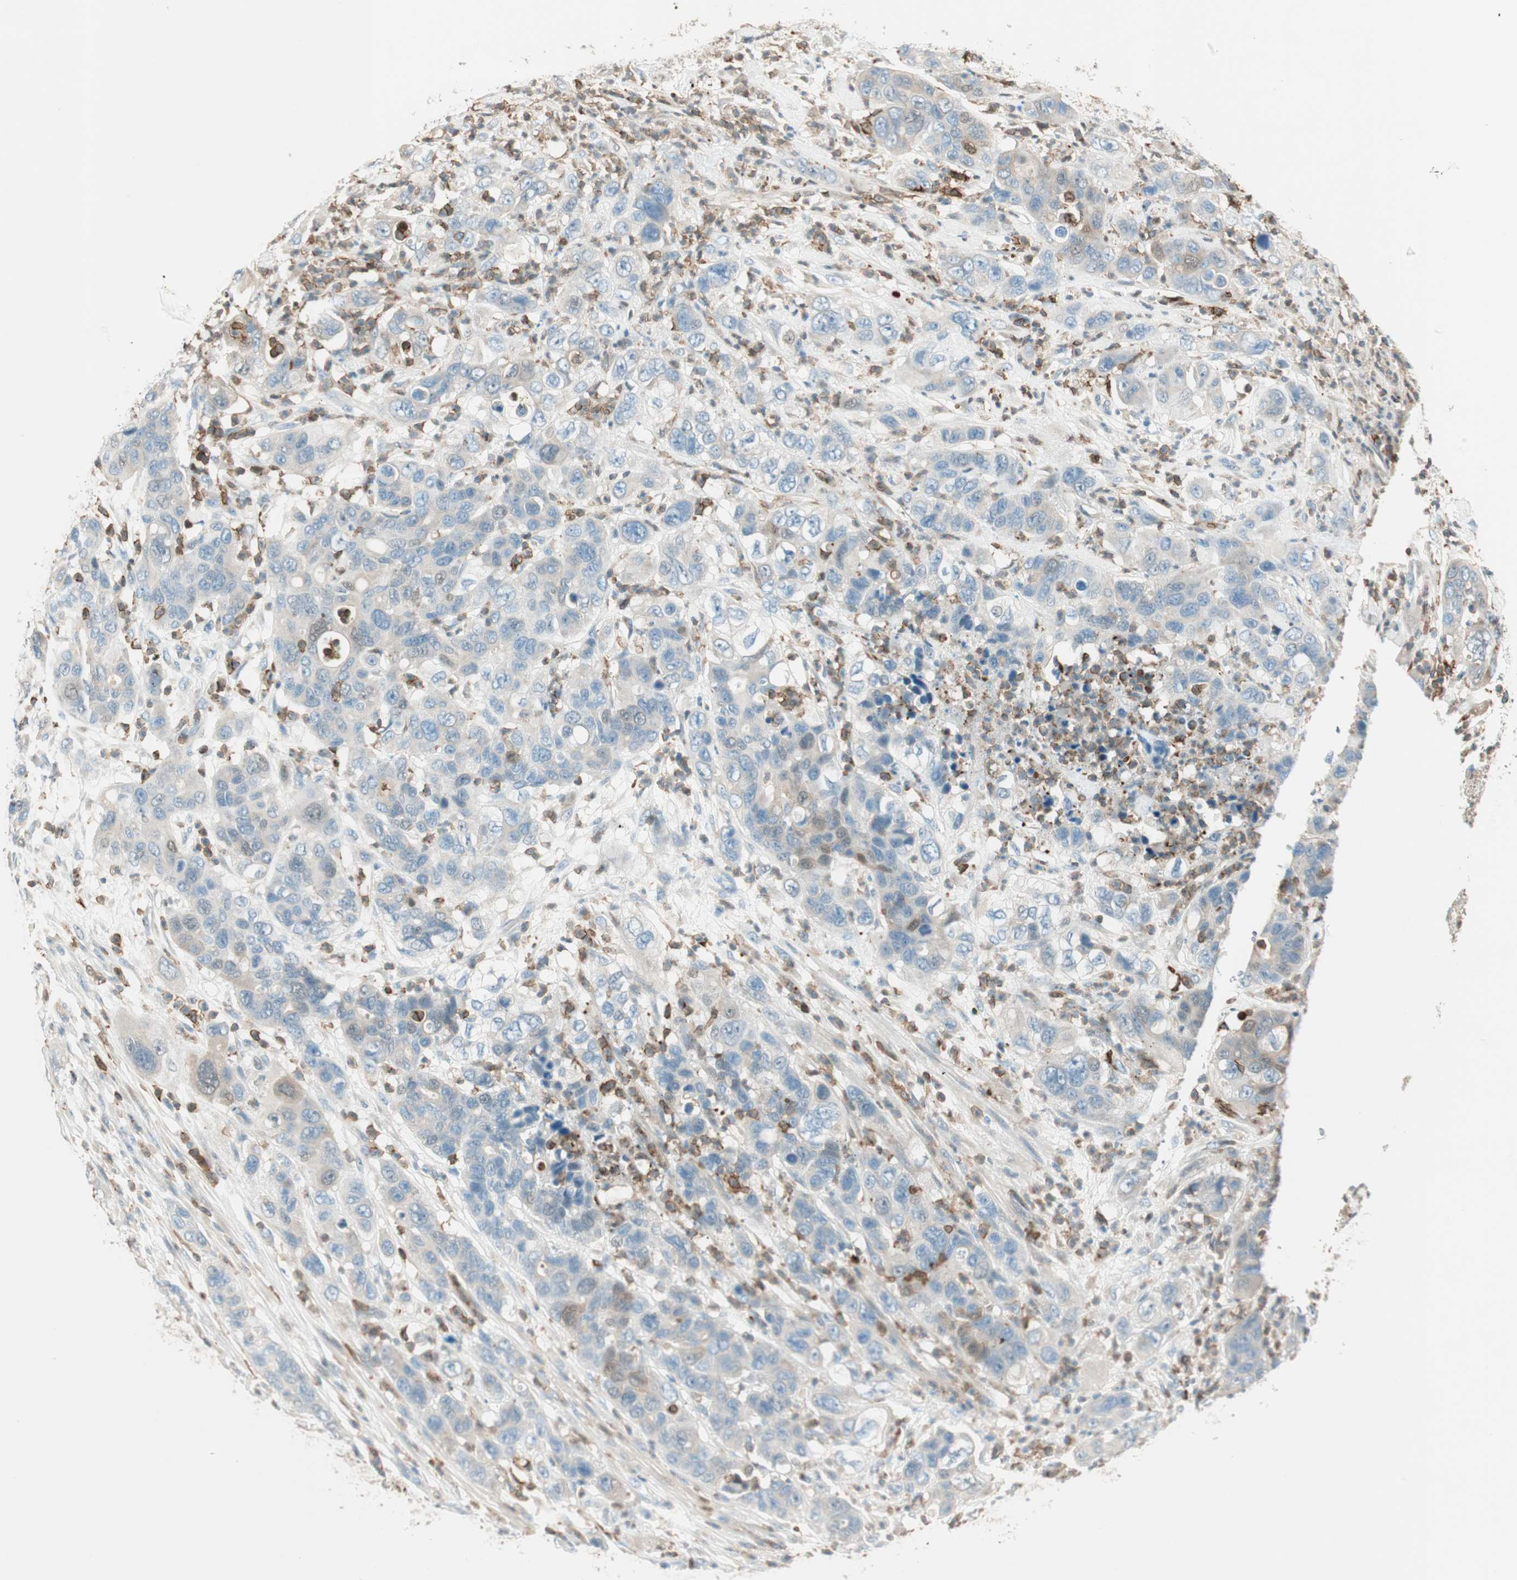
{"staining": {"intensity": "moderate", "quantity": "25%-75%", "location": "cytoplasmic/membranous"}, "tissue": "pancreatic cancer", "cell_type": "Tumor cells", "image_type": "cancer", "snomed": [{"axis": "morphology", "description": "Adenocarcinoma, NOS"}, {"axis": "topography", "description": "Pancreas"}], "caption": "This is a histology image of immunohistochemistry staining of pancreatic cancer (adenocarcinoma), which shows moderate positivity in the cytoplasmic/membranous of tumor cells.", "gene": "HPGD", "patient": {"sex": "female", "age": 71}}